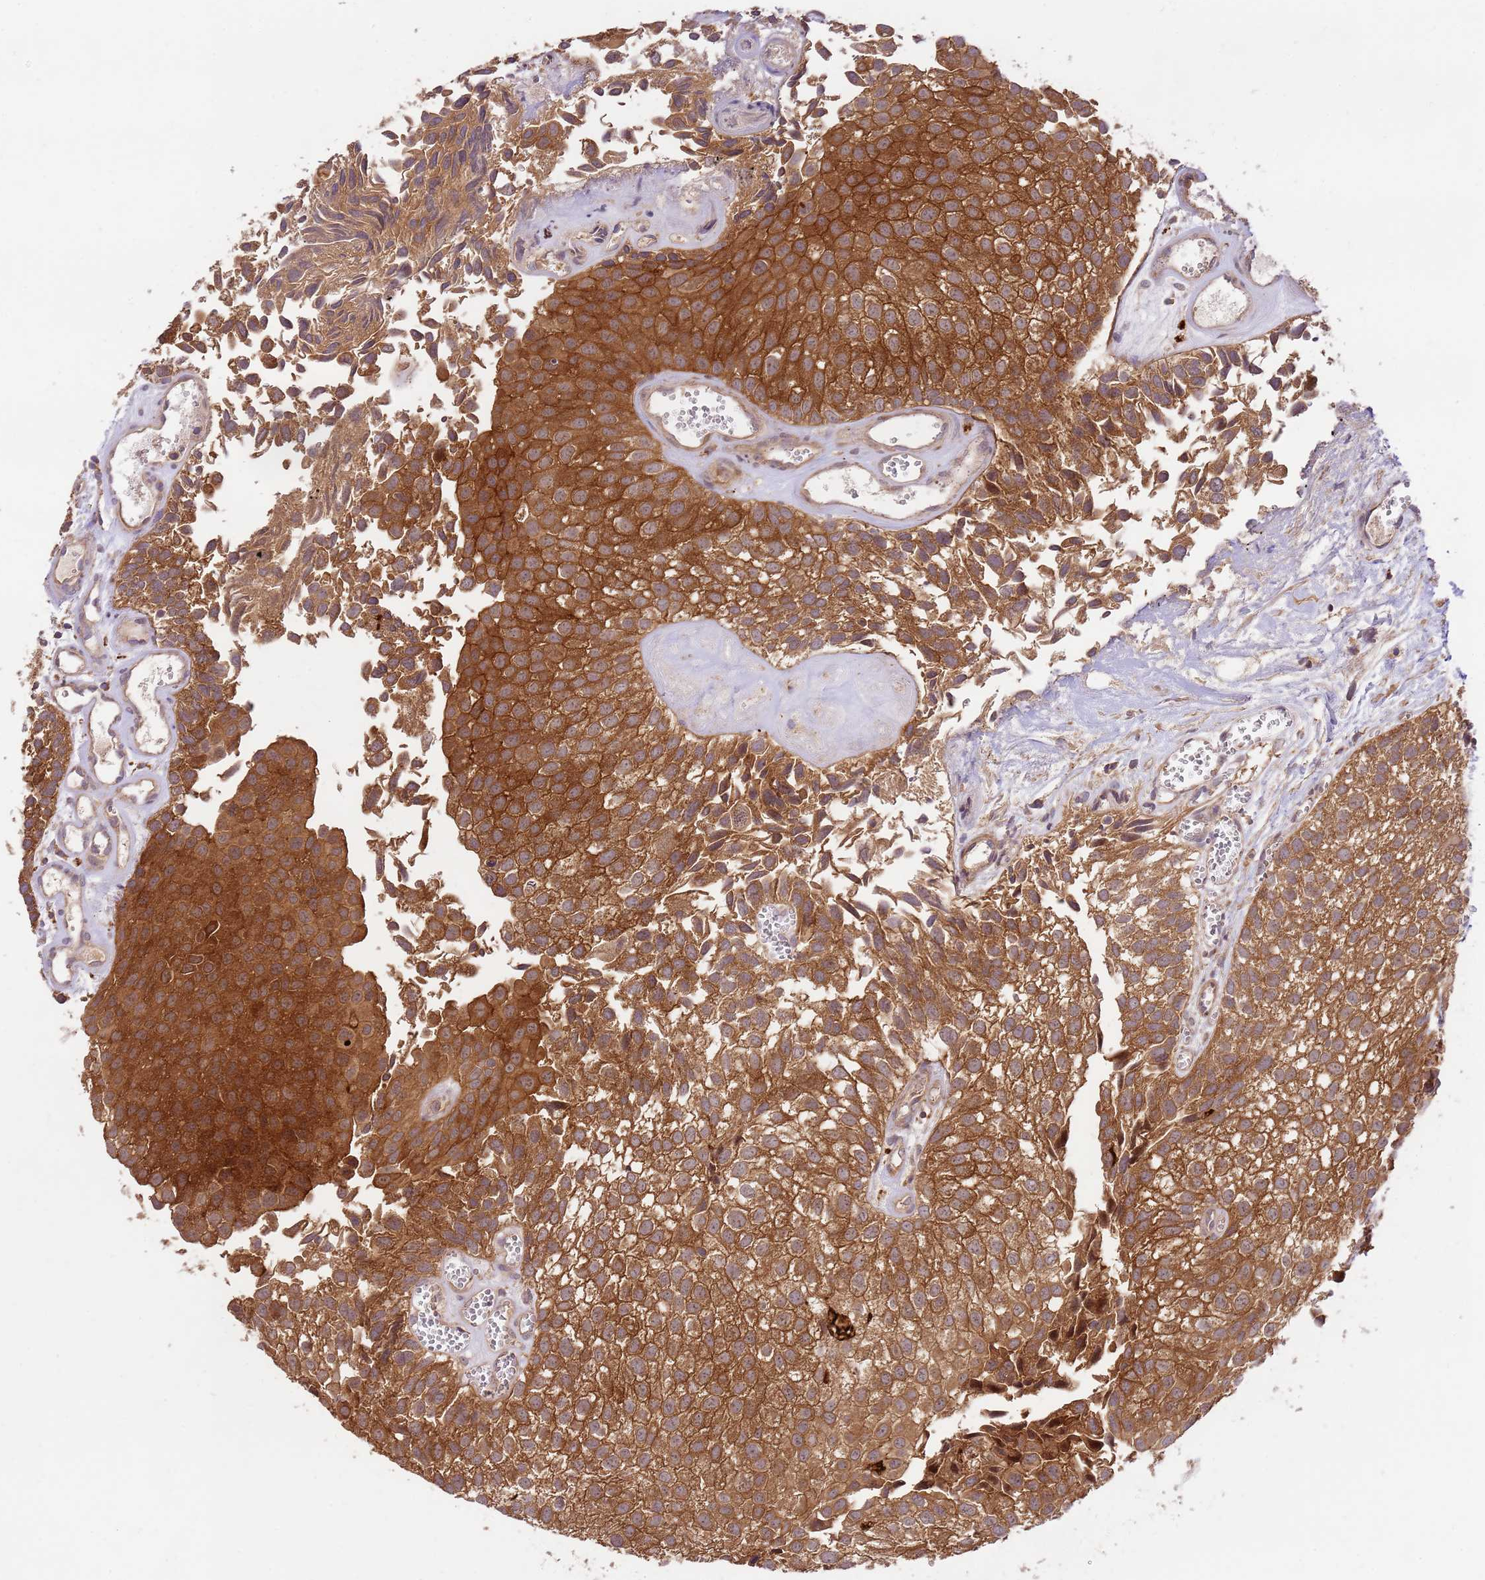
{"staining": {"intensity": "strong", "quantity": ">75%", "location": "cytoplasmic/membranous"}, "tissue": "urothelial cancer", "cell_type": "Tumor cells", "image_type": "cancer", "snomed": [{"axis": "morphology", "description": "Urothelial carcinoma, Low grade"}, {"axis": "topography", "description": "Urinary bladder"}], "caption": "A high amount of strong cytoplasmic/membranous positivity is identified in approximately >75% of tumor cells in urothelial carcinoma (low-grade) tissue. The staining is performed using DAB (3,3'-diaminobenzidine) brown chromogen to label protein expression. The nuclei are counter-stained blue using hematoxylin.", "gene": "GAREM1", "patient": {"sex": "male", "age": 88}}